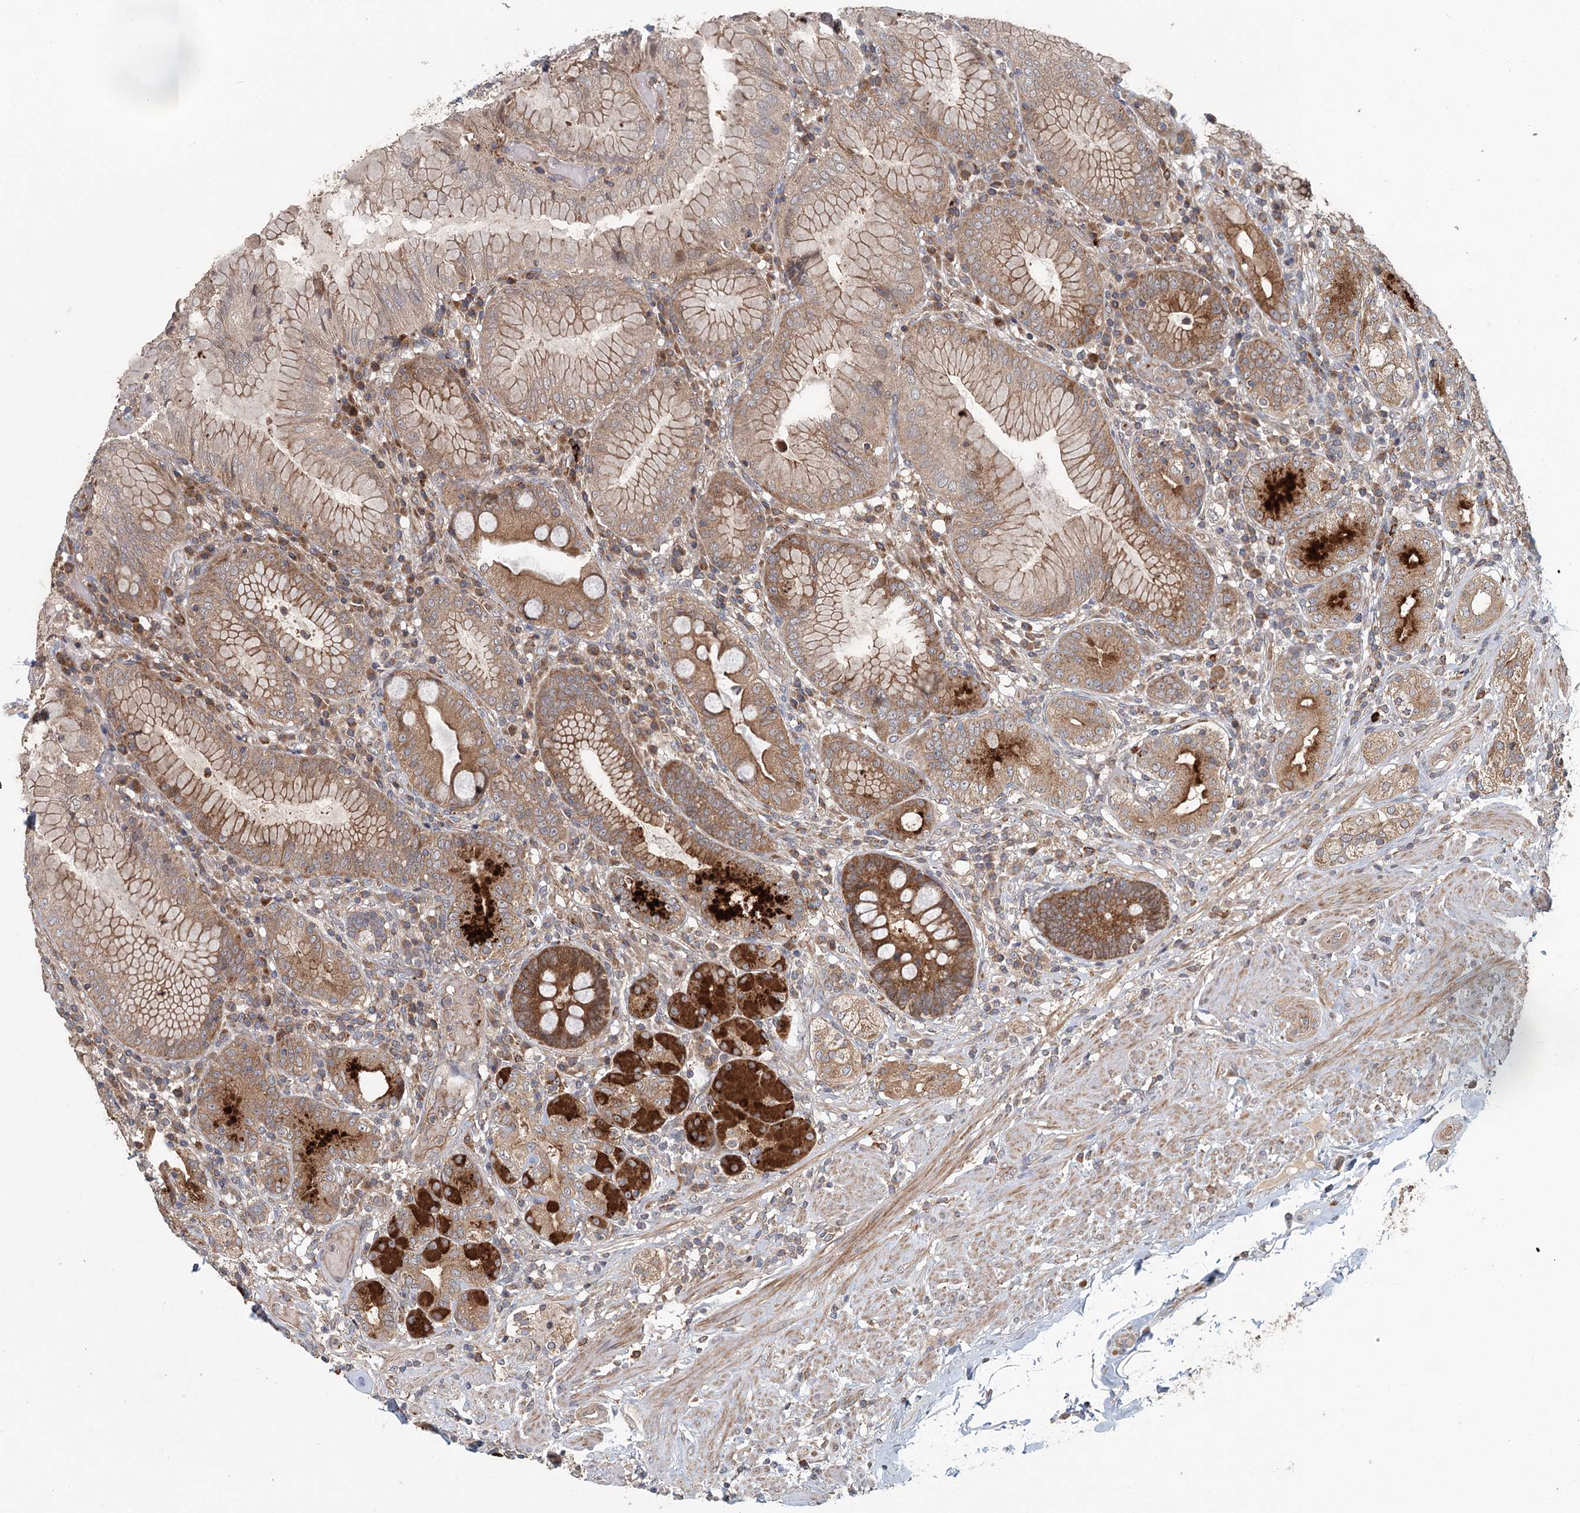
{"staining": {"intensity": "strong", "quantity": "25%-75%", "location": "cytoplasmic/membranous"}, "tissue": "stomach", "cell_type": "Glandular cells", "image_type": "normal", "snomed": [{"axis": "morphology", "description": "Normal tissue, NOS"}, {"axis": "topography", "description": "Stomach, upper"}, {"axis": "topography", "description": "Stomach, lower"}], "caption": "A high-resolution photomicrograph shows immunohistochemistry staining of normal stomach, which demonstrates strong cytoplasmic/membranous positivity in approximately 25%-75% of glandular cells.", "gene": "ENSG00000273217", "patient": {"sex": "female", "age": 76}}